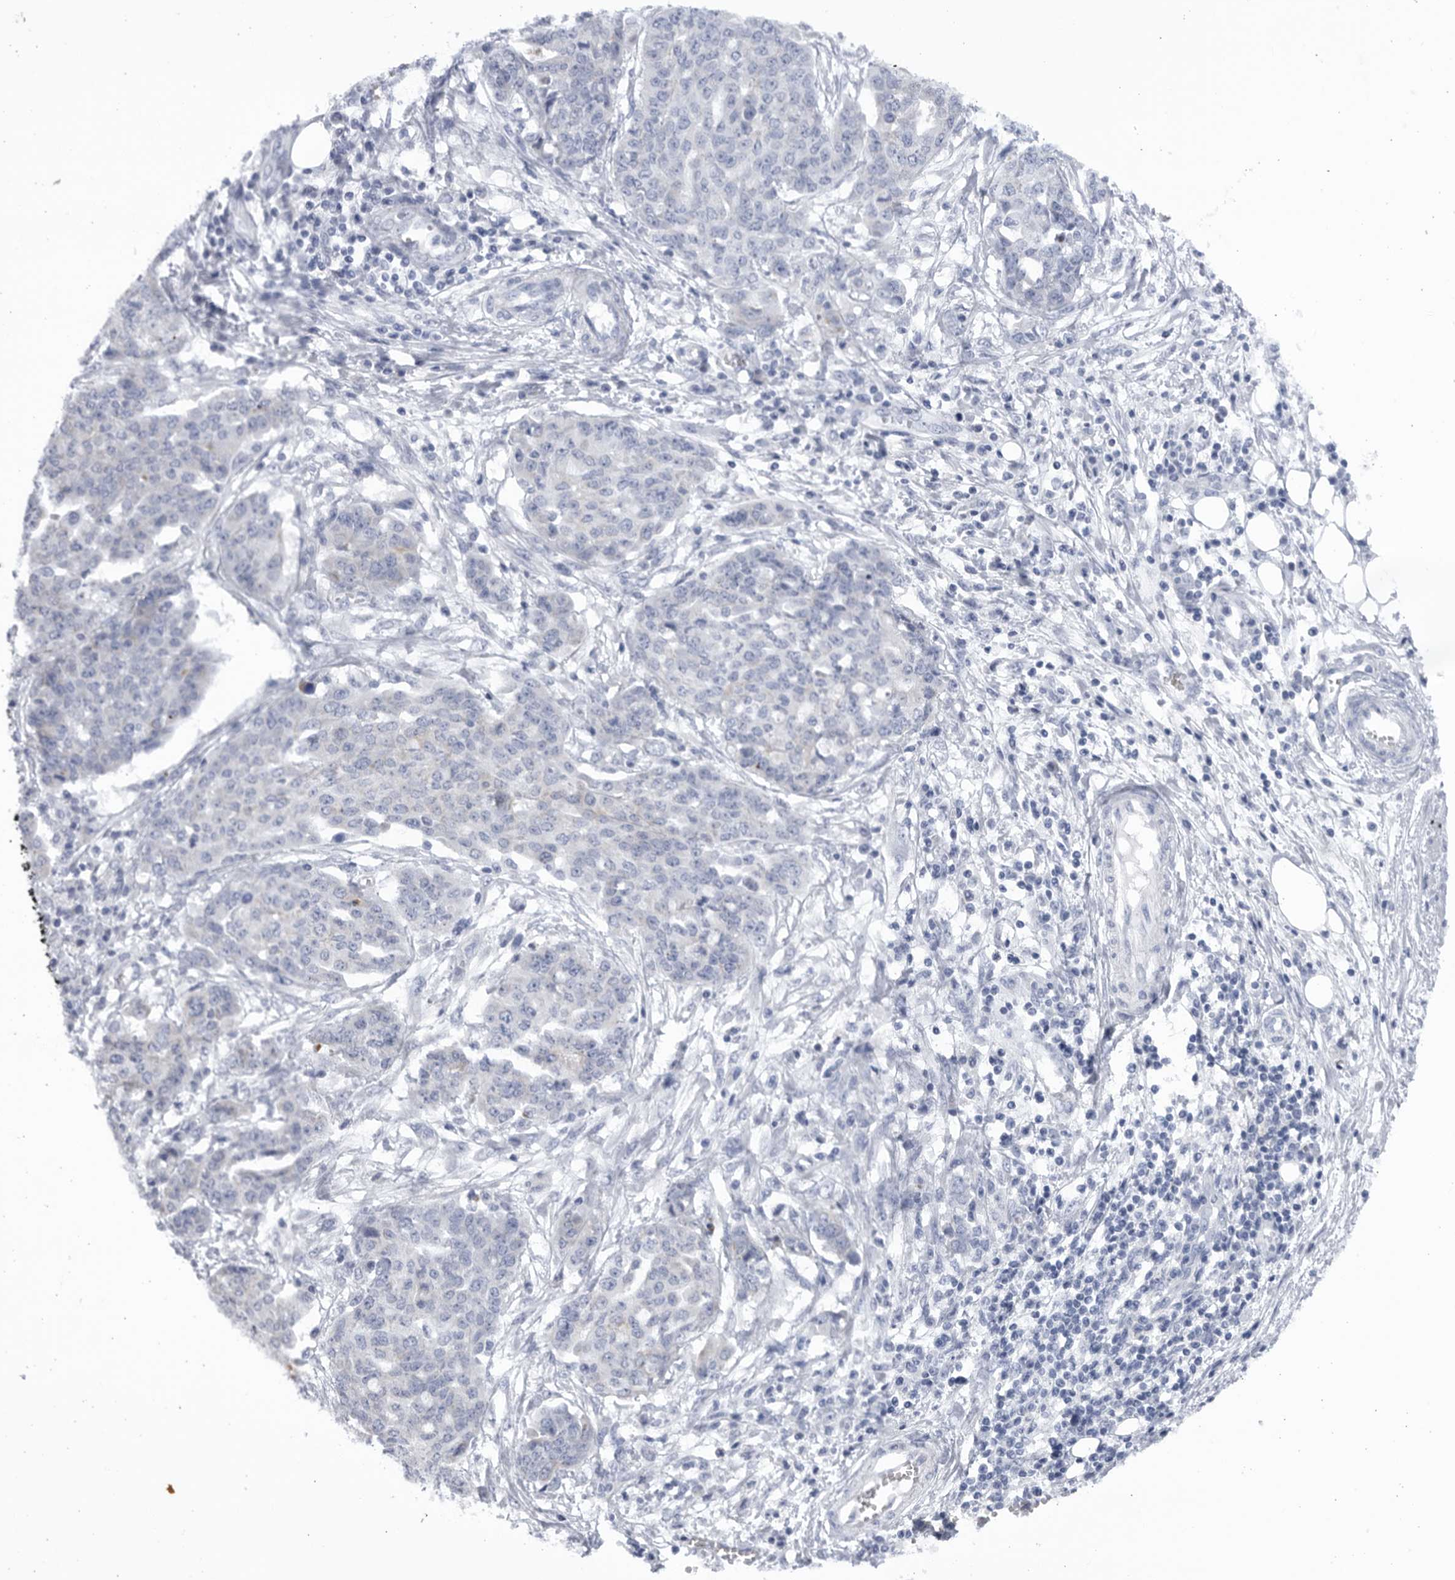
{"staining": {"intensity": "negative", "quantity": "none", "location": "none"}, "tissue": "ovarian cancer", "cell_type": "Tumor cells", "image_type": "cancer", "snomed": [{"axis": "morphology", "description": "Cystadenocarcinoma, serous, NOS"}, {"axis": "topography", "description": "Soft tissue"}, {"axis": "topography", "description": "Ovary"}], "caption": "Immunohistochemistry micrograph of neoplastic tissue: human ovarian serous cystadenocarcinoma stained with DAB (3,3'-diaminobenzidine) displays no significant protein staining in tumor cells.", "gene": "CCDC181", "patient": {"sex": "female", "age": 57}}